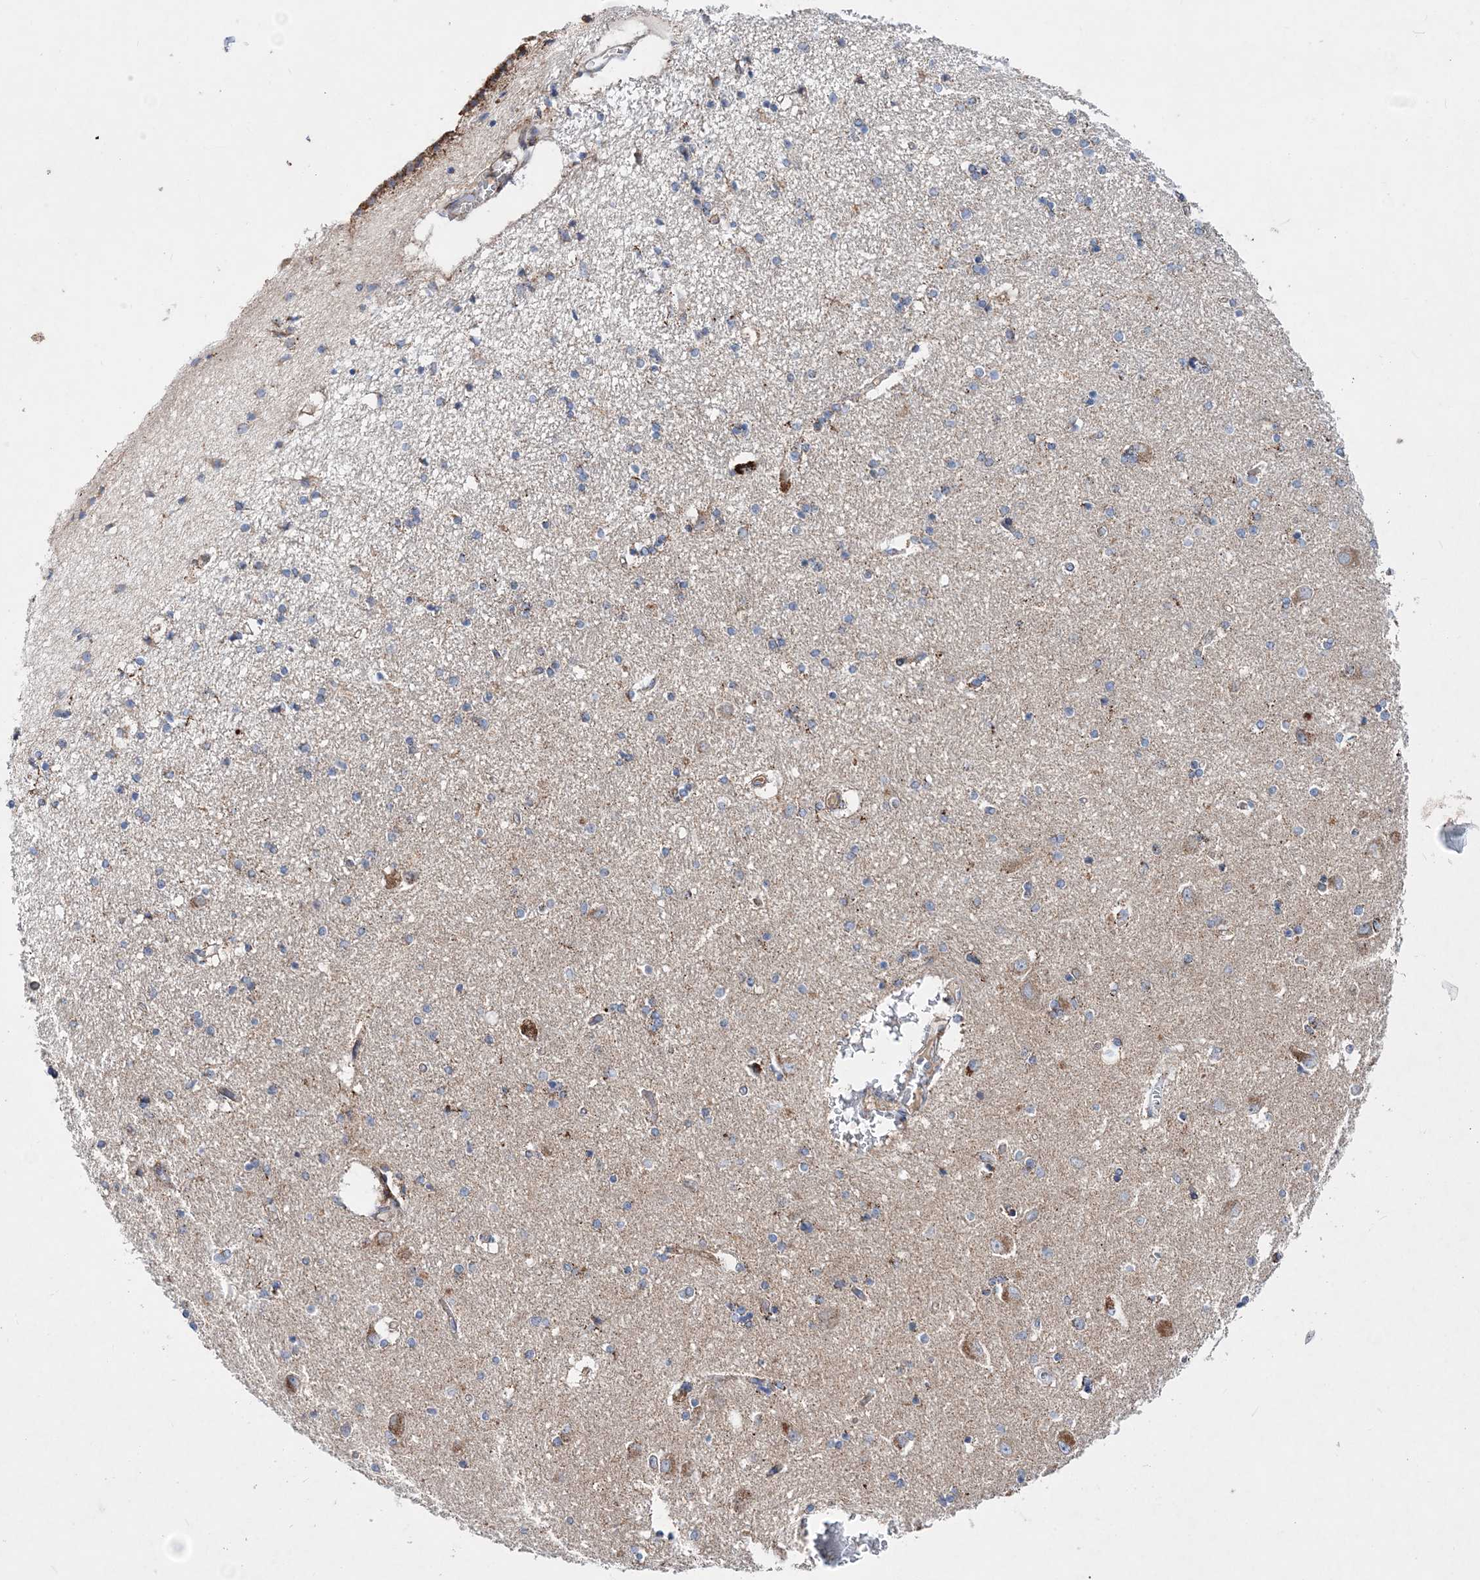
{"staining": {"intensity": "weak", "quantity": "<25%", "location": "cytoplasmic/membranous"}, "tissue": "hippocampus", "cell_type": "Glial cells", "image_type": "normal", "snomed": [{"axis": "morphology", "description": "Normal tissue, NOS"}, {"axis": "topography", "description": "Hippocampus"}], "caption": "This is a photomicrograph of IHC staining of unremarkable hippocampus, which shows no positivity in glial cells. The staining is performed using DAB brown chromogen with nuclei counter-stained in using hematoxylin.", "gene": "NGLY1", "patient": {"sex": "female", "age": 54}}